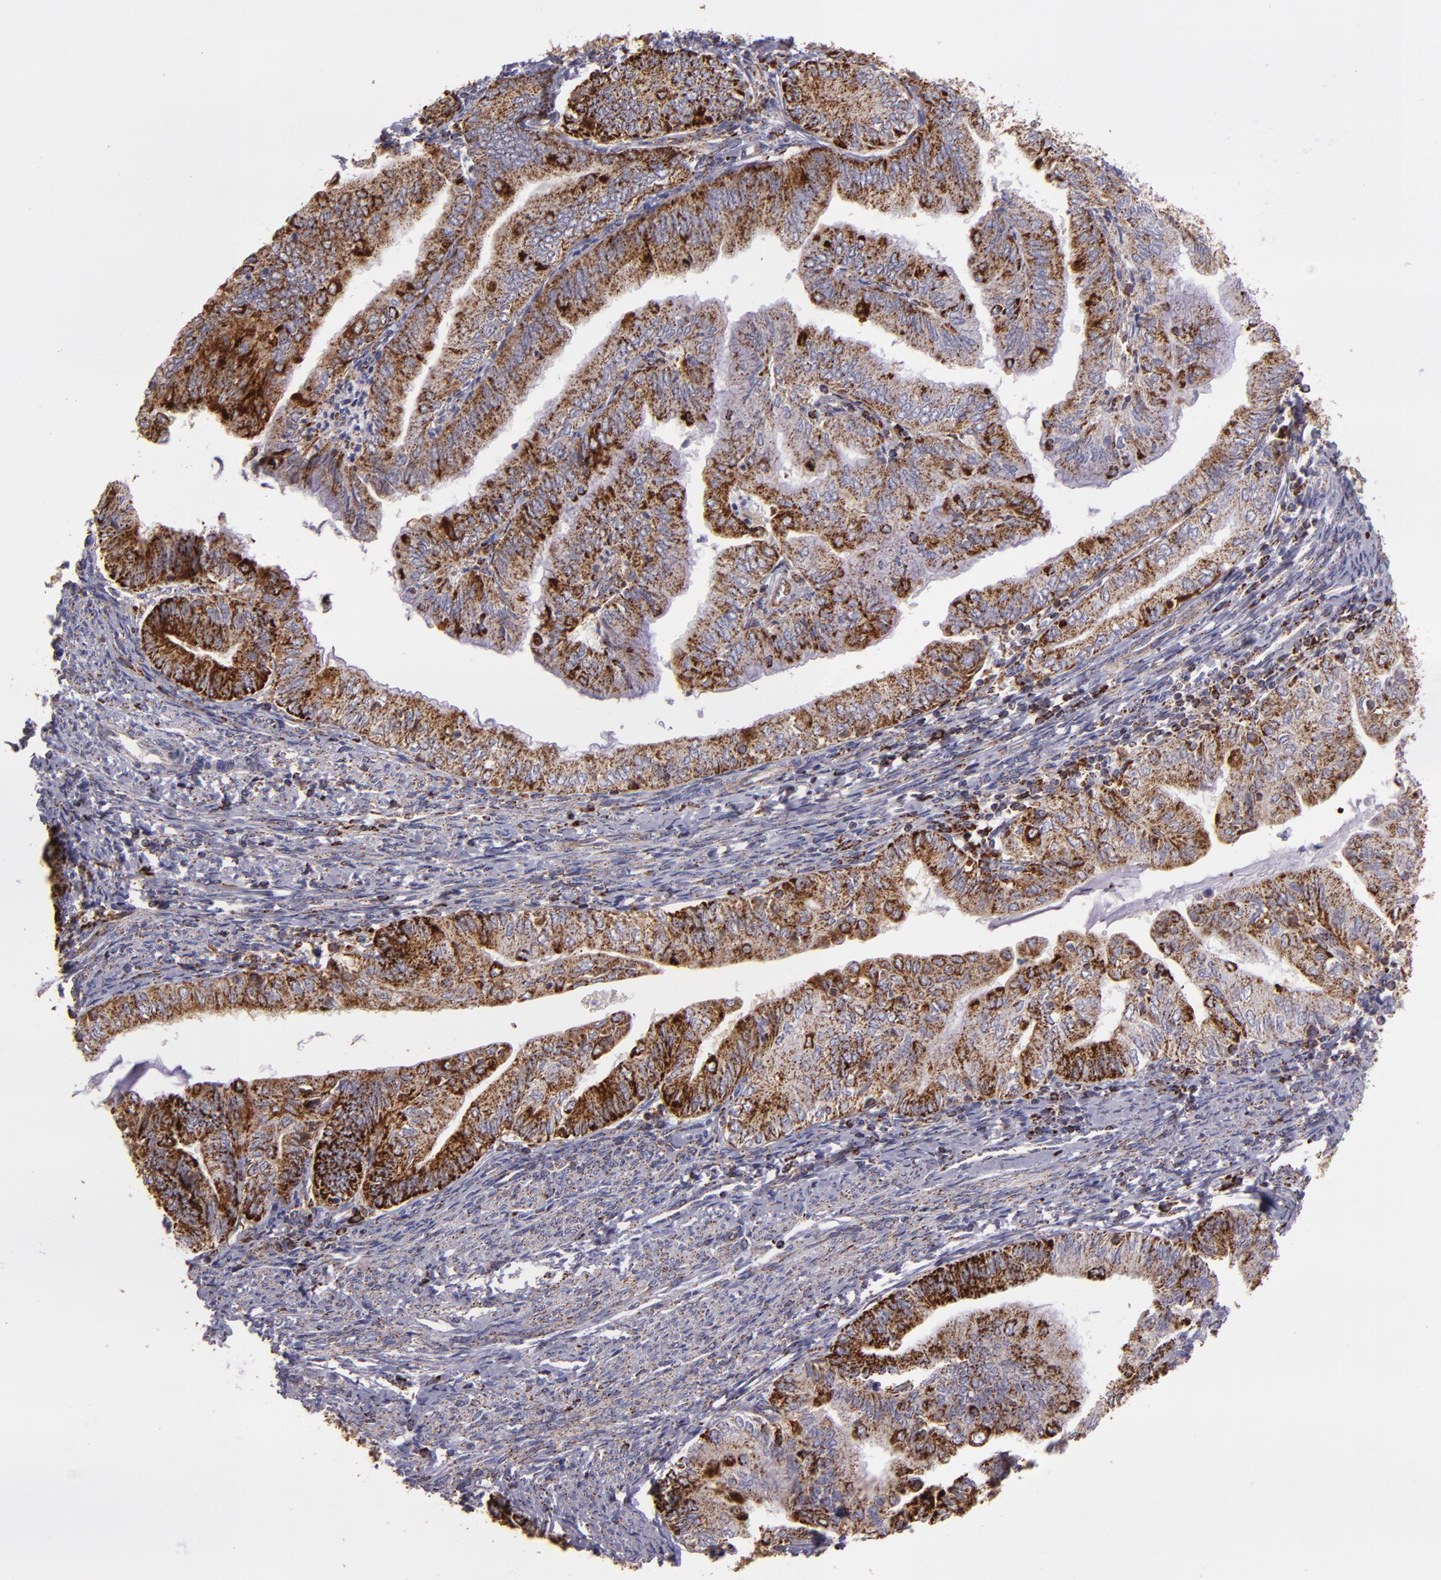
{"staining": {"intensity": "moderate", "quantity": ">75%", "location": "cytoplasmic/membranous"}, "tissue": "endometrial cancer", "cell_type": "Tumor cells", "image_type": "cancer", "snomed": [{"axis": "morphology", "description": "Adenocarcinoma, NOS"}, {"axis": "topography", "description": "Endometrium"}], "caption": "About >75% of tumor cells in endometrial adenocarcinoma show moderate cytoplasmic/membranous protein expression as visualized by brown immunohistochemical staining.", "gene": "HSPD1", "patient": {"sex": "female", "age": 66}}